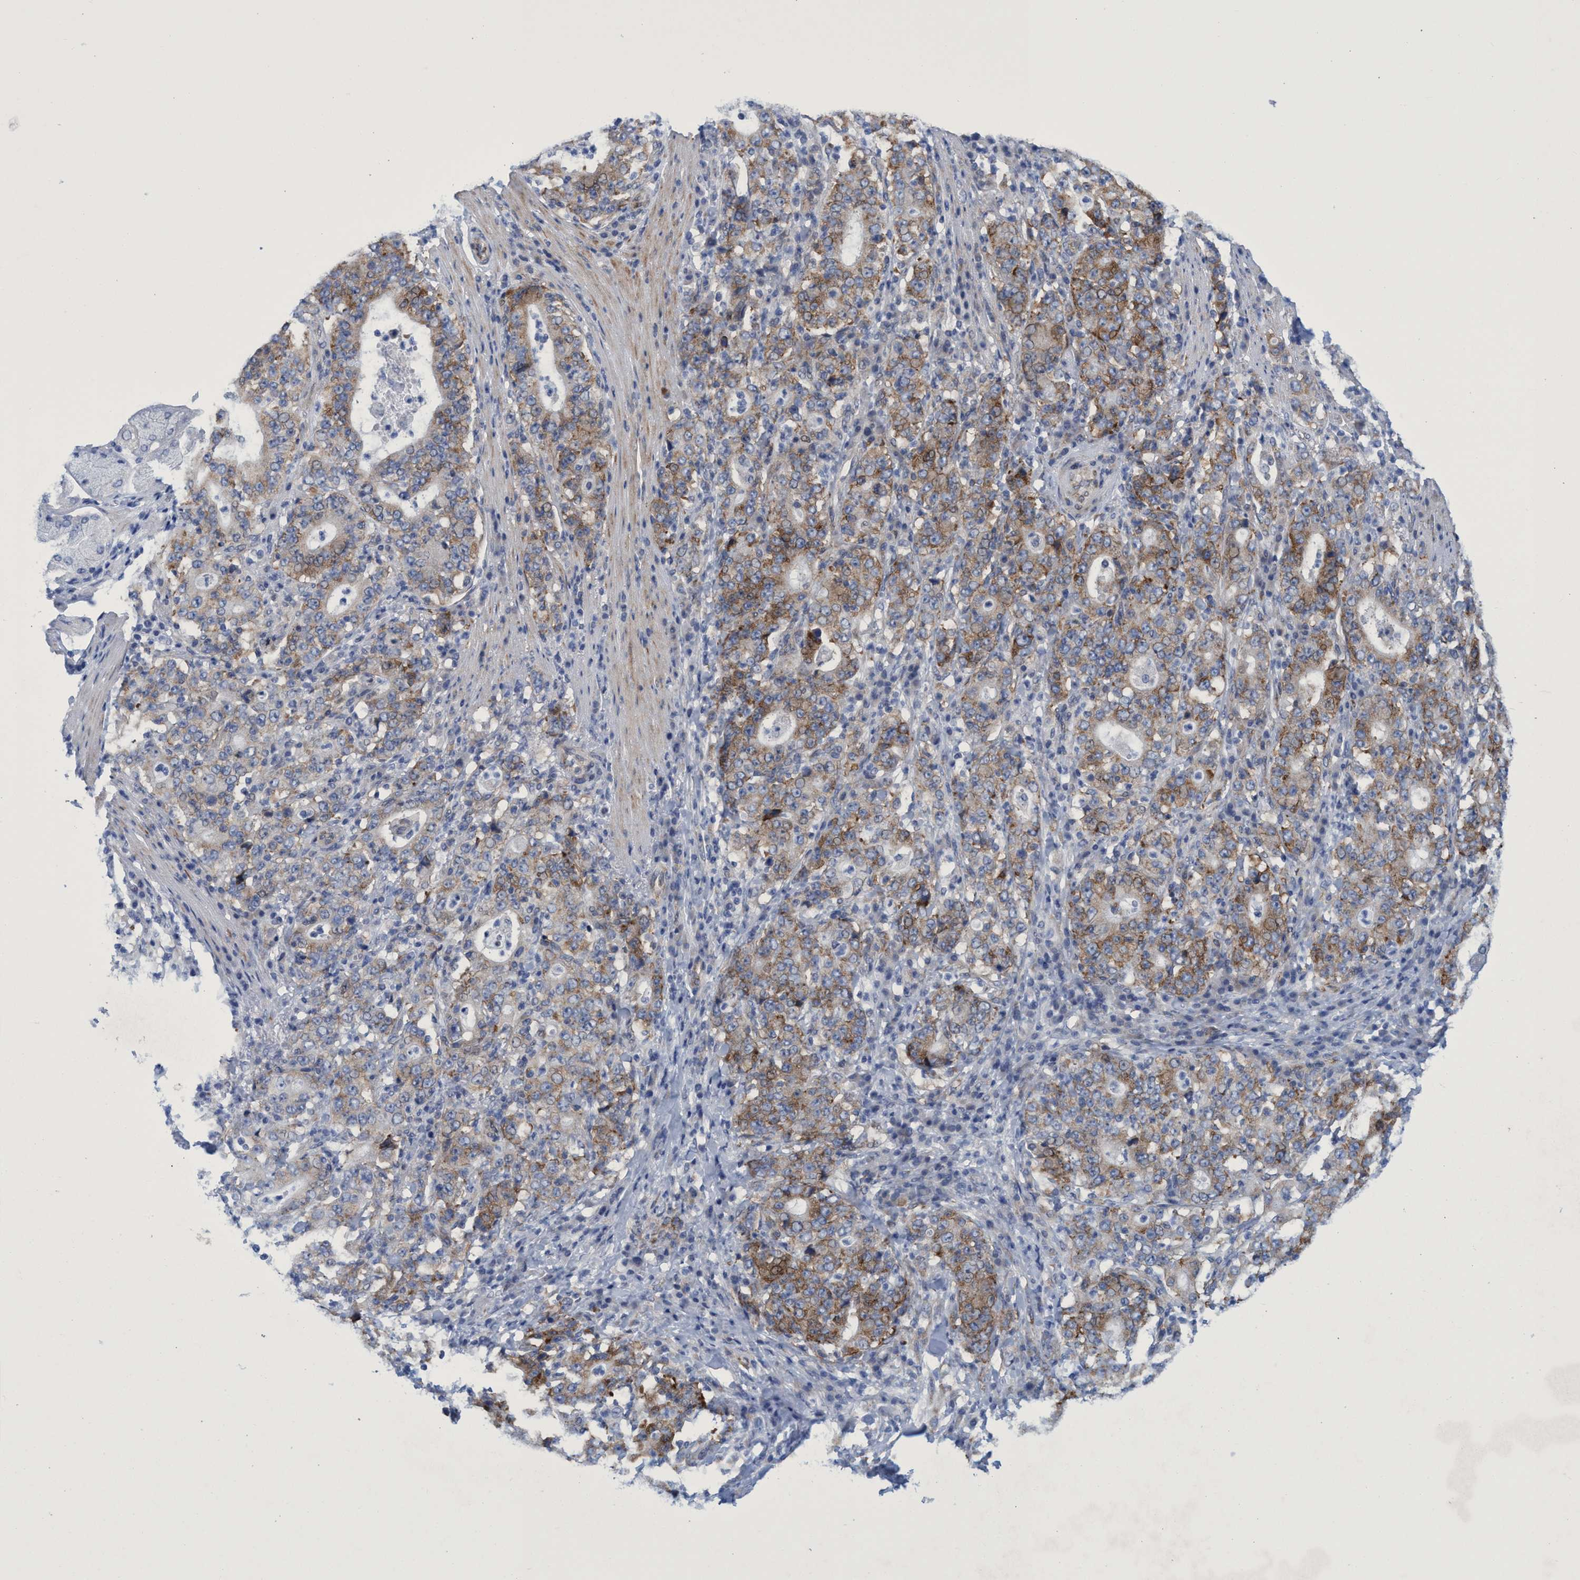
{"staining": {"intensity": "moderate", "quantity": "25%-75%", "location": "cytoplasmic/membranous"}, "tissue": "stomach cancer", "cell_type": "Tumor cells", "image_type": "cancer", "snomed": [{"axis": "morphology", "description": "Normal tissue, NOS"}, {"axis": "morphology", "description": "Adenocarcinoma, NOS"}, {"axis": "topography", "description": "Stomach, upper"}, {"axis": "topography", "description": "Stomach"}], "caption": "This is an image of immunohistochemistry staining of stomach adenocarcinoma, which shows moderate staining in the cytoplasmic/membranous of tumor cells.", "gene": "R3HCC1", "patient": {"sex": "male", "age": 59}}